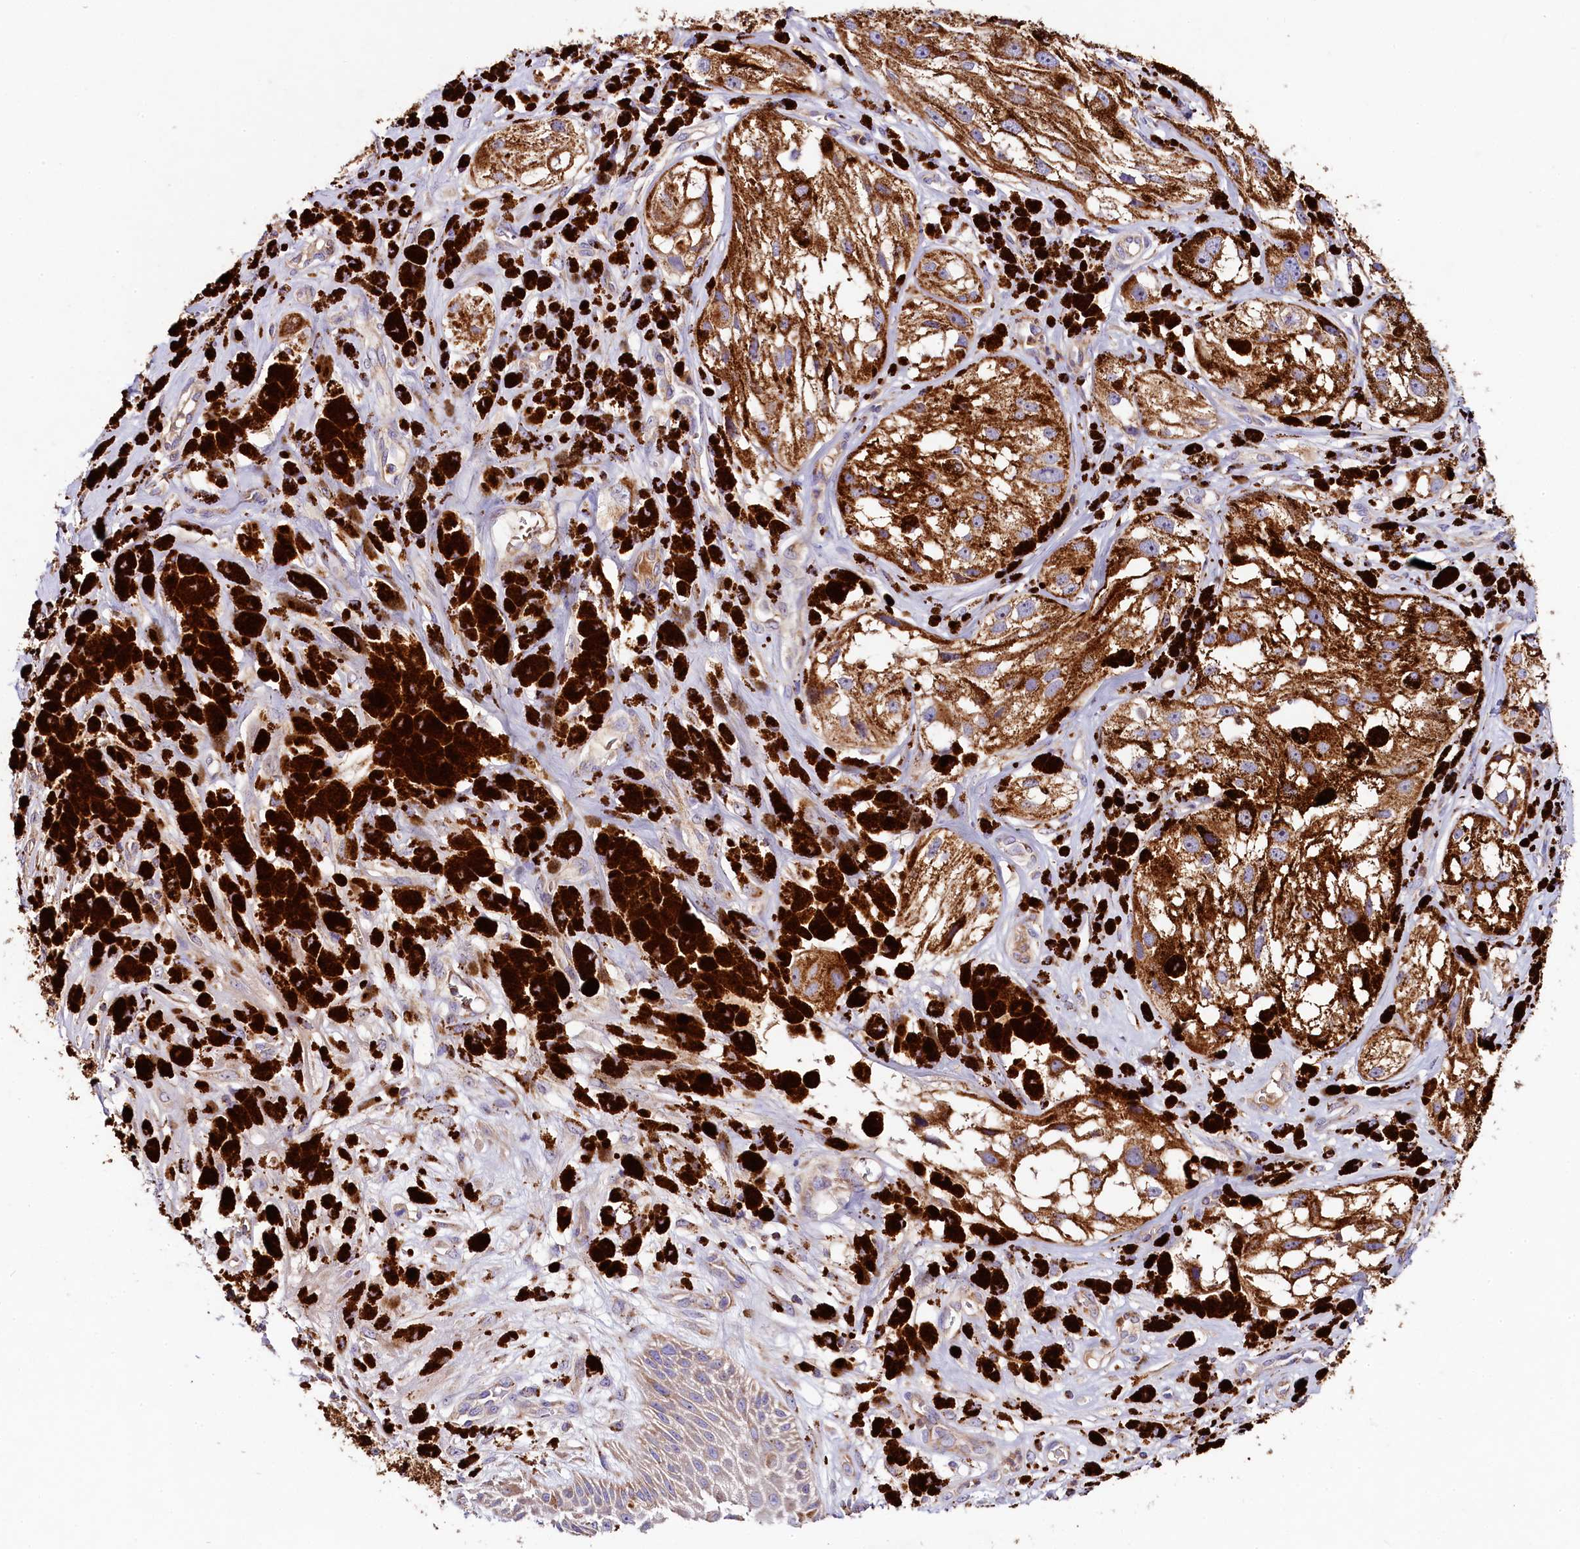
{"staining": {"intensity": "moderate", "quantity": ">75%", "location": "cytoplasmic/membranous"}, "tissue": "melanoma", "cell_type": "Tumor cells", "image_type": "cancer", "snomed": [{"axis": "morphology", "description": "Malignant melanoma, NOS"}, {"axis": "topography", "description": "Skin"}], "caption": "A histopathology image of melanoma stained for a protein exhibits moderate cytoplasmic/membranous brown staining in tumor cells.", "gene": "CLYBL", "patient": {"sex": "male", "age": 88}}